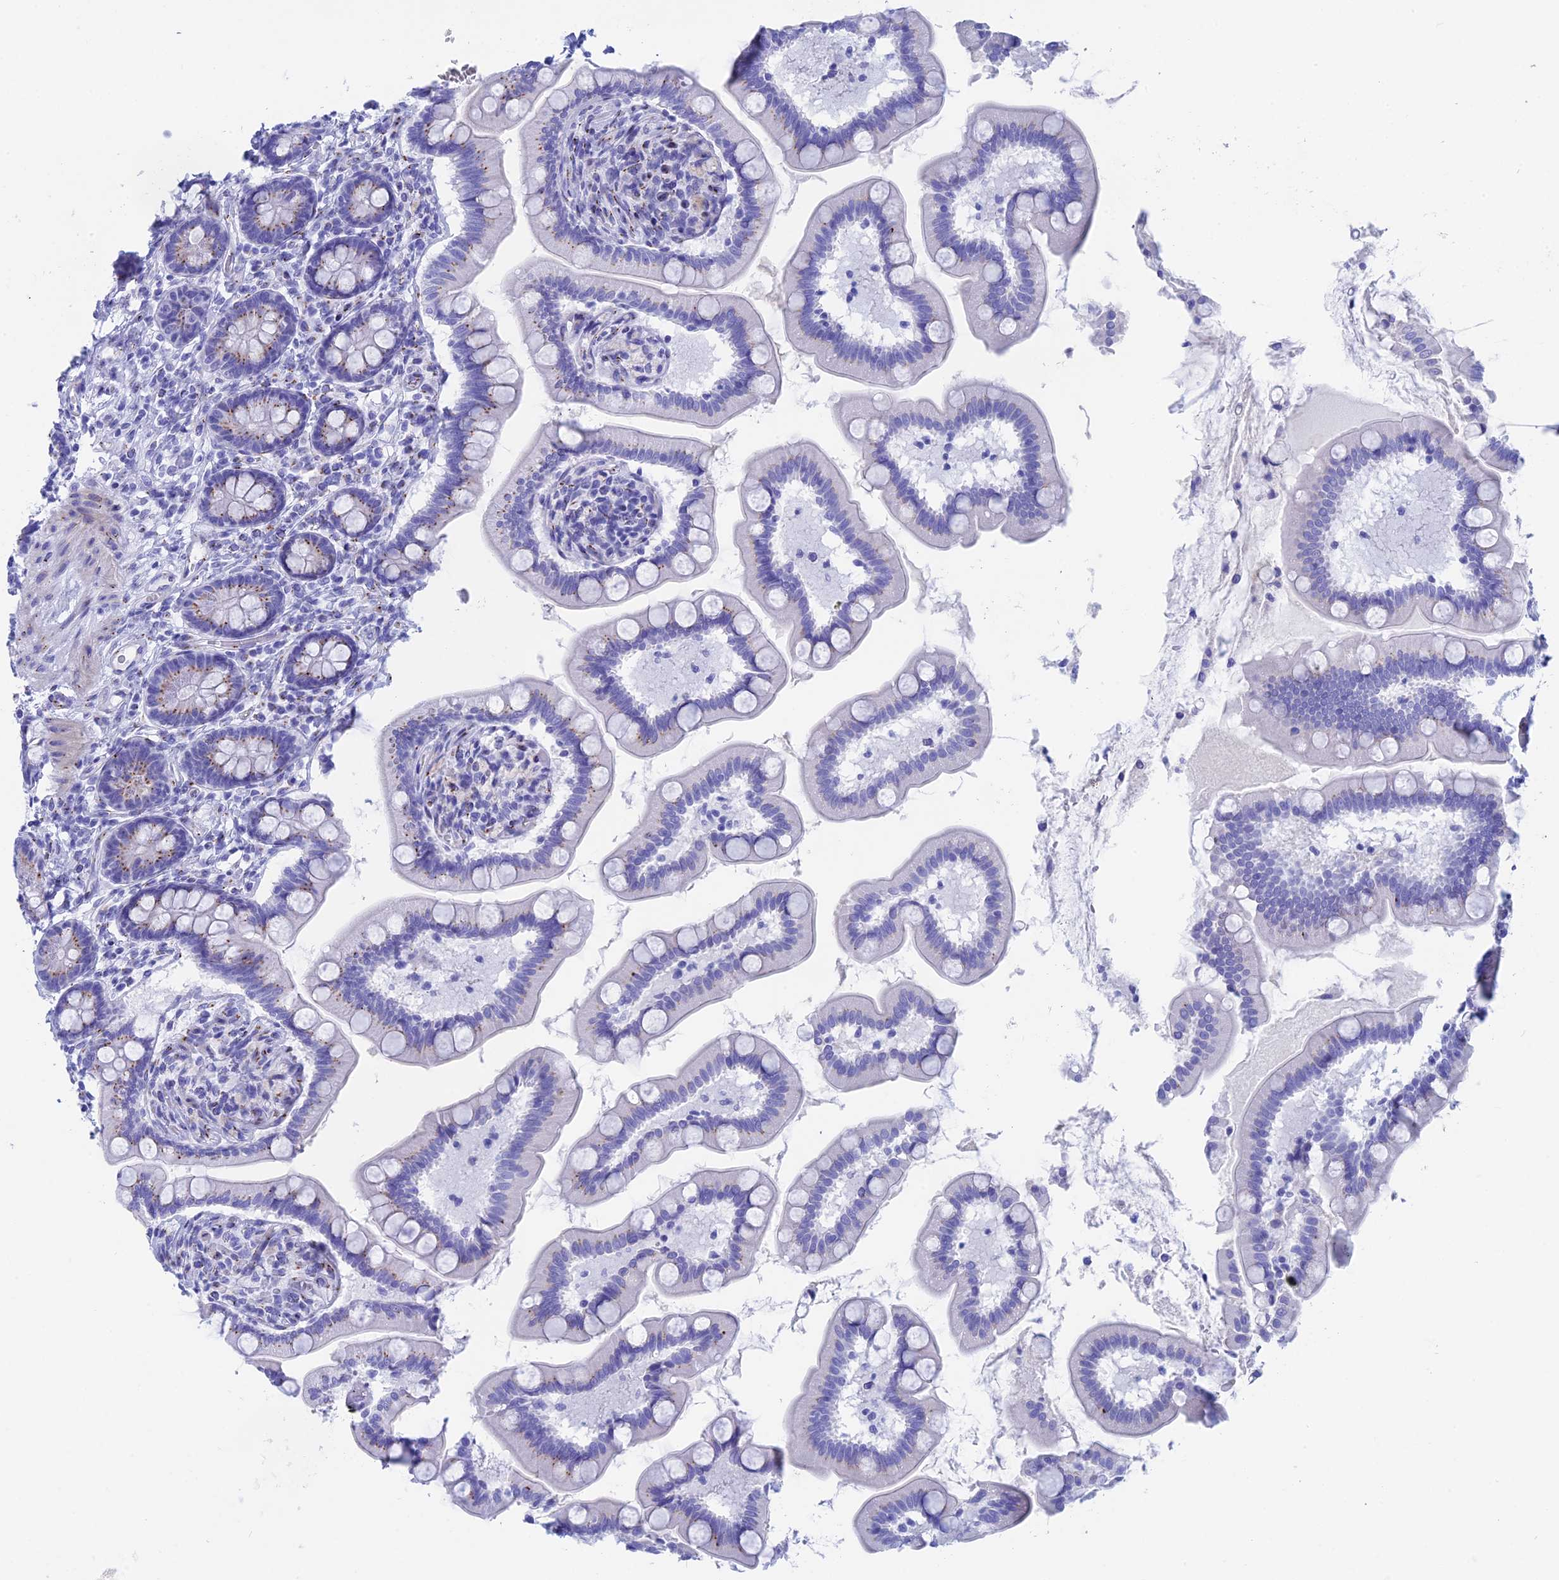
{"staining": {"intensity": "moderate", "quantity": "25%-75%", "location": "cytoplasmic/membranous"}, "tissue": "small intestine", "cell_type": "Glandular cells", "image_type": "normal", "snomed": [{"axis": "morphology", "description": "Normal tissue, NOS"}, {"axis": "topography", "description": "Small intestine"}], "caption": "Immunohistochemistry of benign small intestine shows medium levels of moderate cytoplasmic/membranous expression in approximately 25%-75% of glandular cells. Nuclei are stained in blue.", "gene": "ERICH4", "patient": {"sex": "female", "age": 64}}